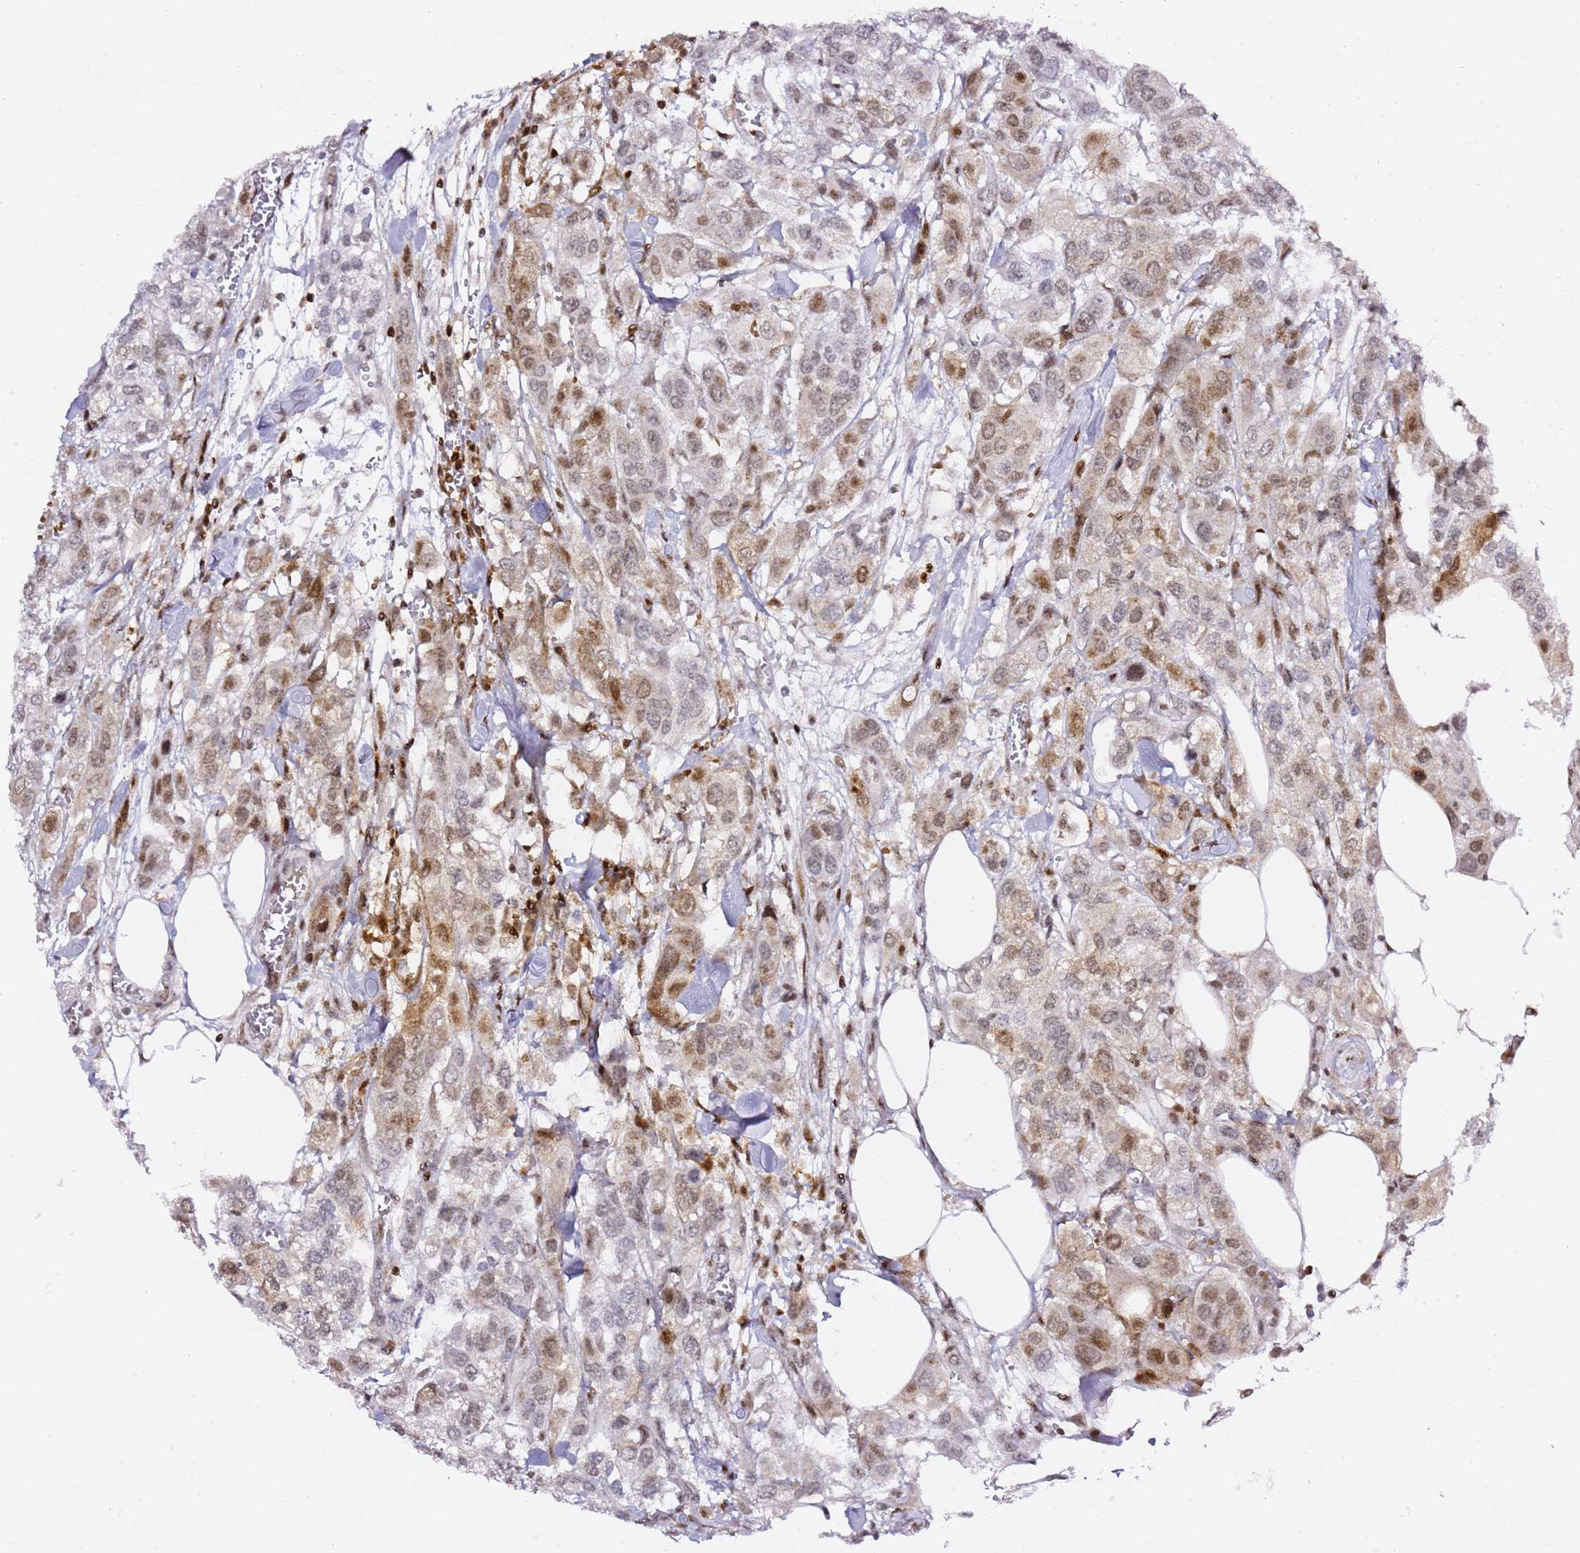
{"staining": {"intensity": "weak", "quantity": "25%-75%", "location": "cytoplasmic/membranous,nuclear"}, "tissue": "urothelial cancer", "cell_type": "Tumor cells", "image_type": "cancer", "snomed": [{"axis": "morphology", "description": "Urothelial carcinoma, High grade"}, {"axis": "topography", "description": "Urinary bladder"}], "caption": "Immunohistochemical staining of human high-grade urothelial carcinoma exhibits weak cytoplasmic/membranous and nuclear protein staining in approximately 25%-75% of tumor cells. The protein is stained brown, and the nuclei are stained in blue (DAB (3,3'-diaminobenzidine) IHC with brightfield microscopy, high magnification).", "gene": "GBP2", "patient": {"sex": "male", "age": 67}}